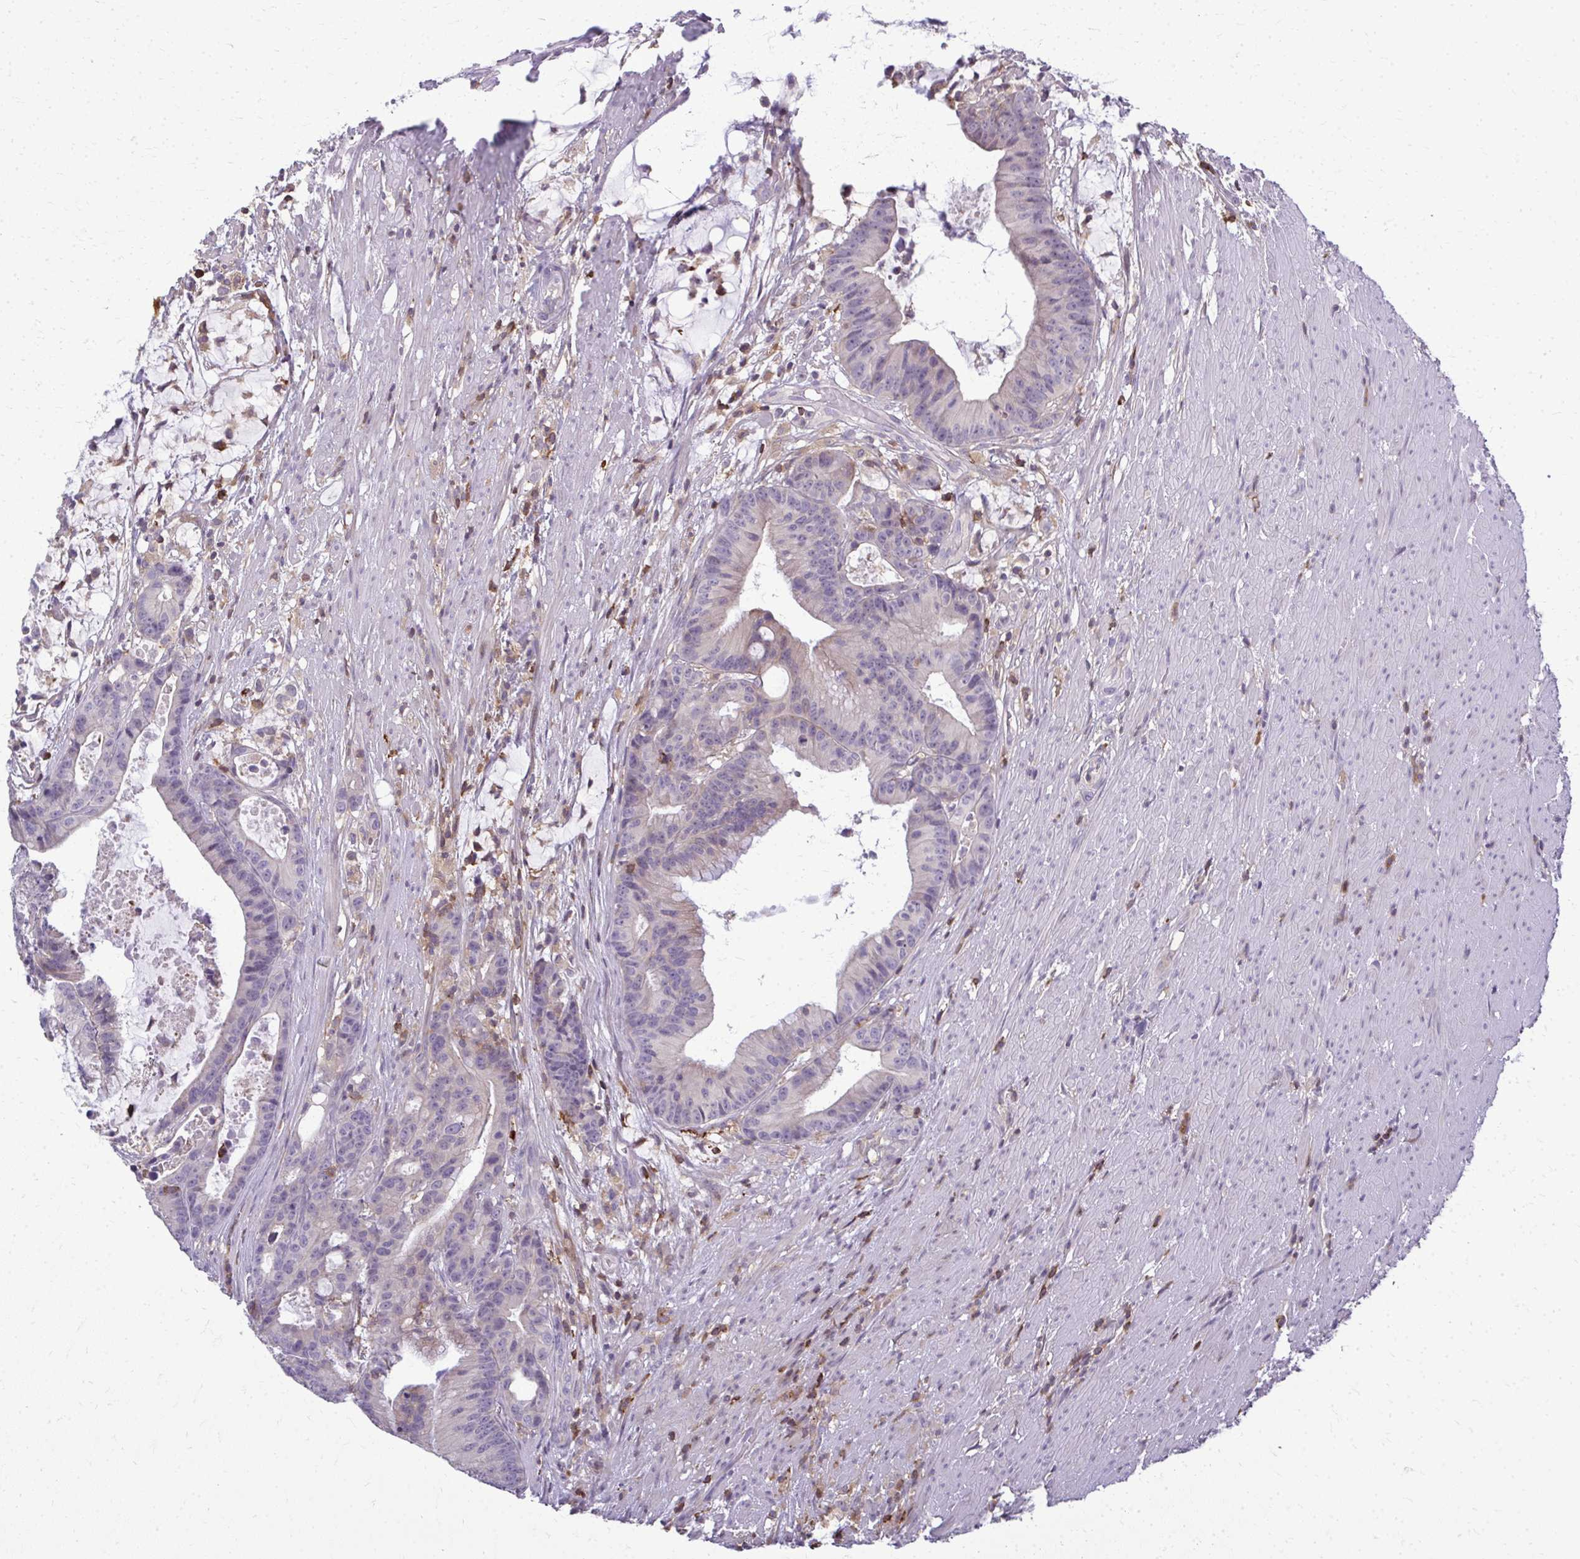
{"staining": {"intensity": "weak", "quantity": "<25%", "location": "cytoplasmic/membranous"}, "tissue": "colorectal cancer", "cell_type": "Tumor cells", "image_type": "cancer", "snomed": [{"axis": "morphology", "description": "Adenocarcinoma, NOS"}, {"axis": "topography", "description": "Colon"}], "caption": "Protein analysis of colorectal cancer (adenocarcinoma) exhibits no significant staining in tumor cells.", "gene": "AP5M1", "patient": {"sex": "female", "age": 78}}